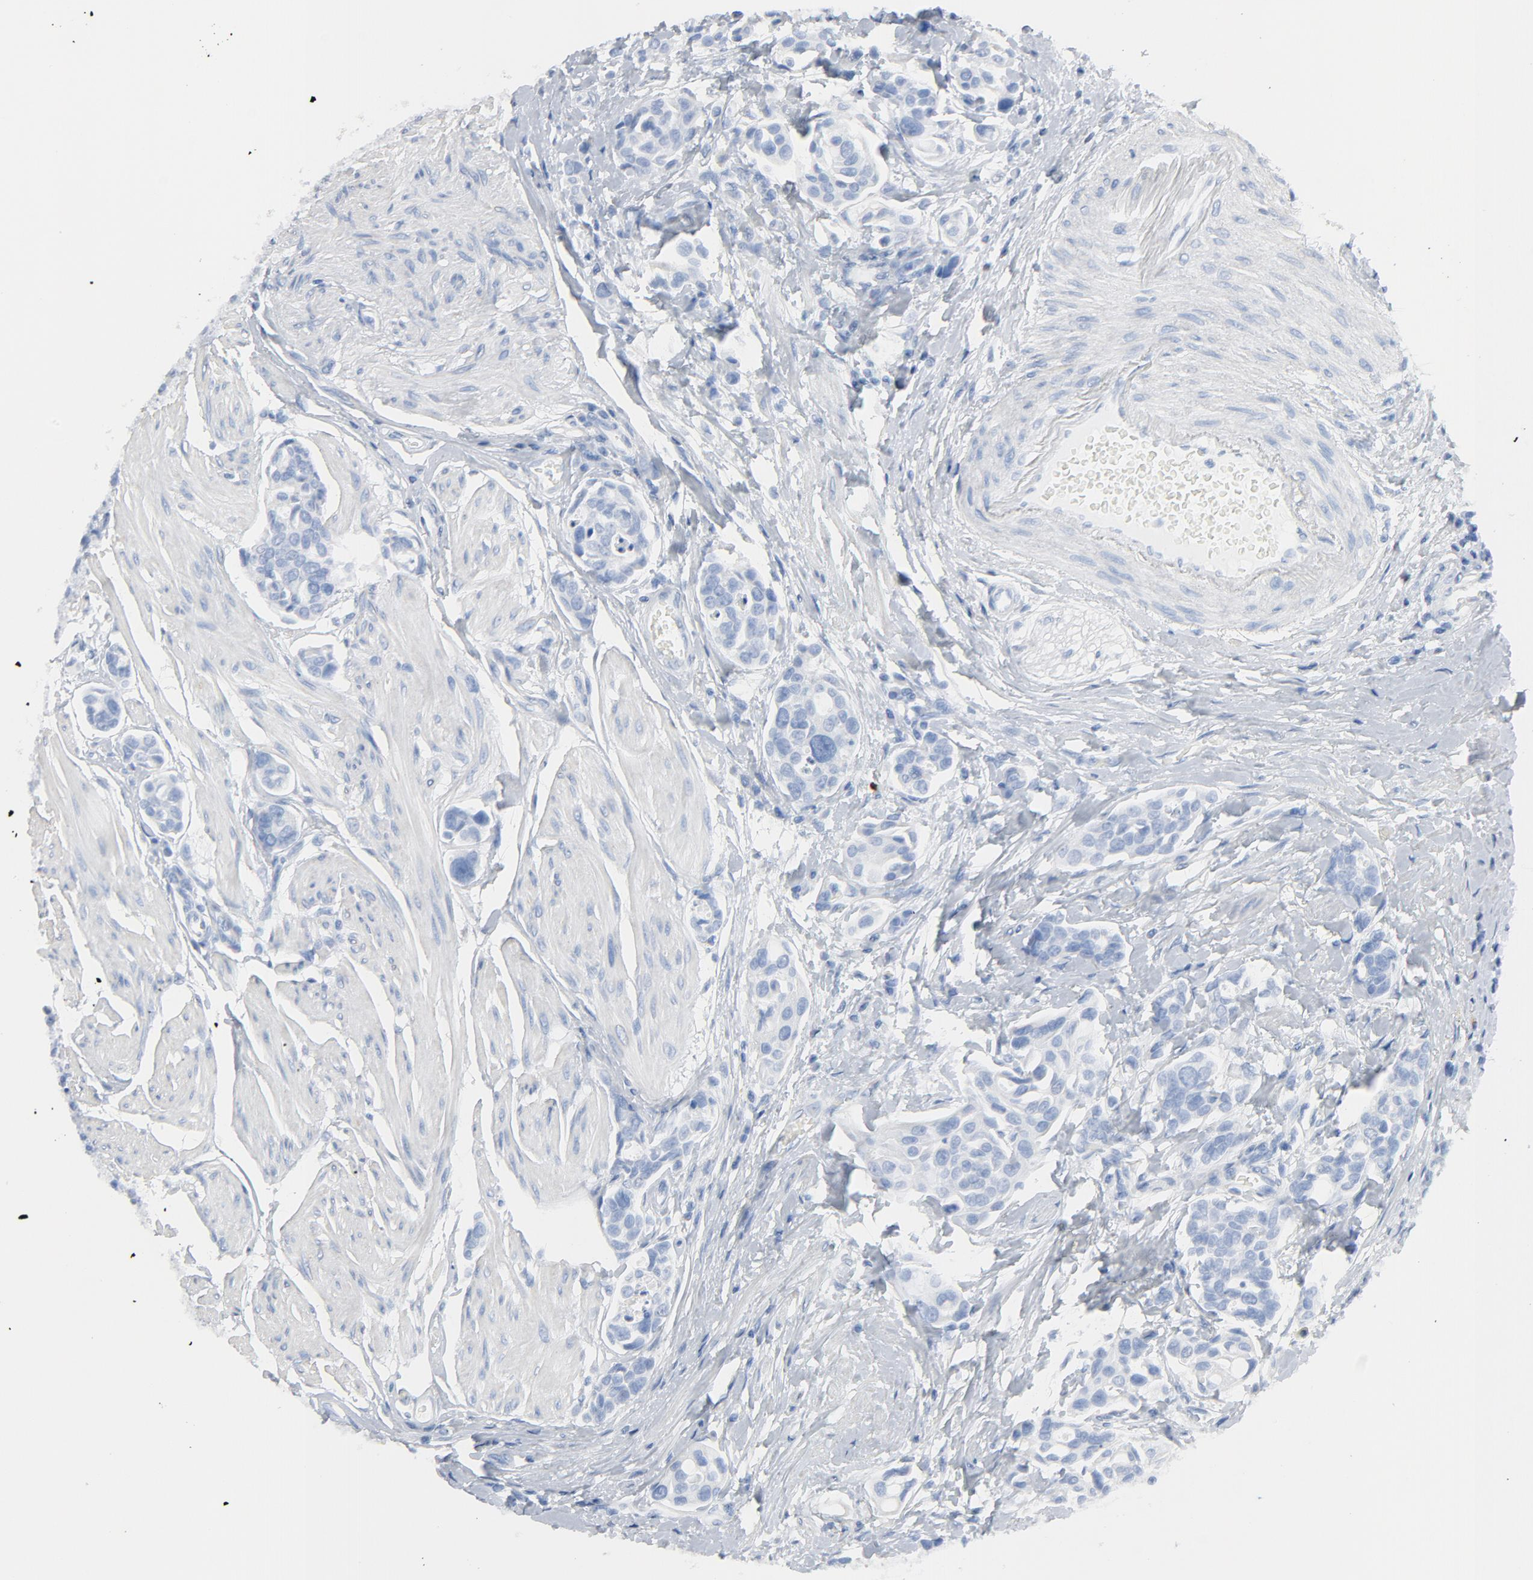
{"staining": {"intensity": "negative", "quantity": "none", "location": "none"}, "tissue": "urothelial cancer", "cell_type": "Tumor cells", "image_type": "cancer", "snomed": [{"axis": "morphology", "description": "Urothelial carcinoma, High grade"}, {"axis": "topography", "description": "Urinary bladder"}], "caption": "Immunohistochemical staining of human urothelial cancer reveals no significant positivity in tumor cells.", "gene": "C14orf119", "patient": {"sex": "male", "age": 78}}